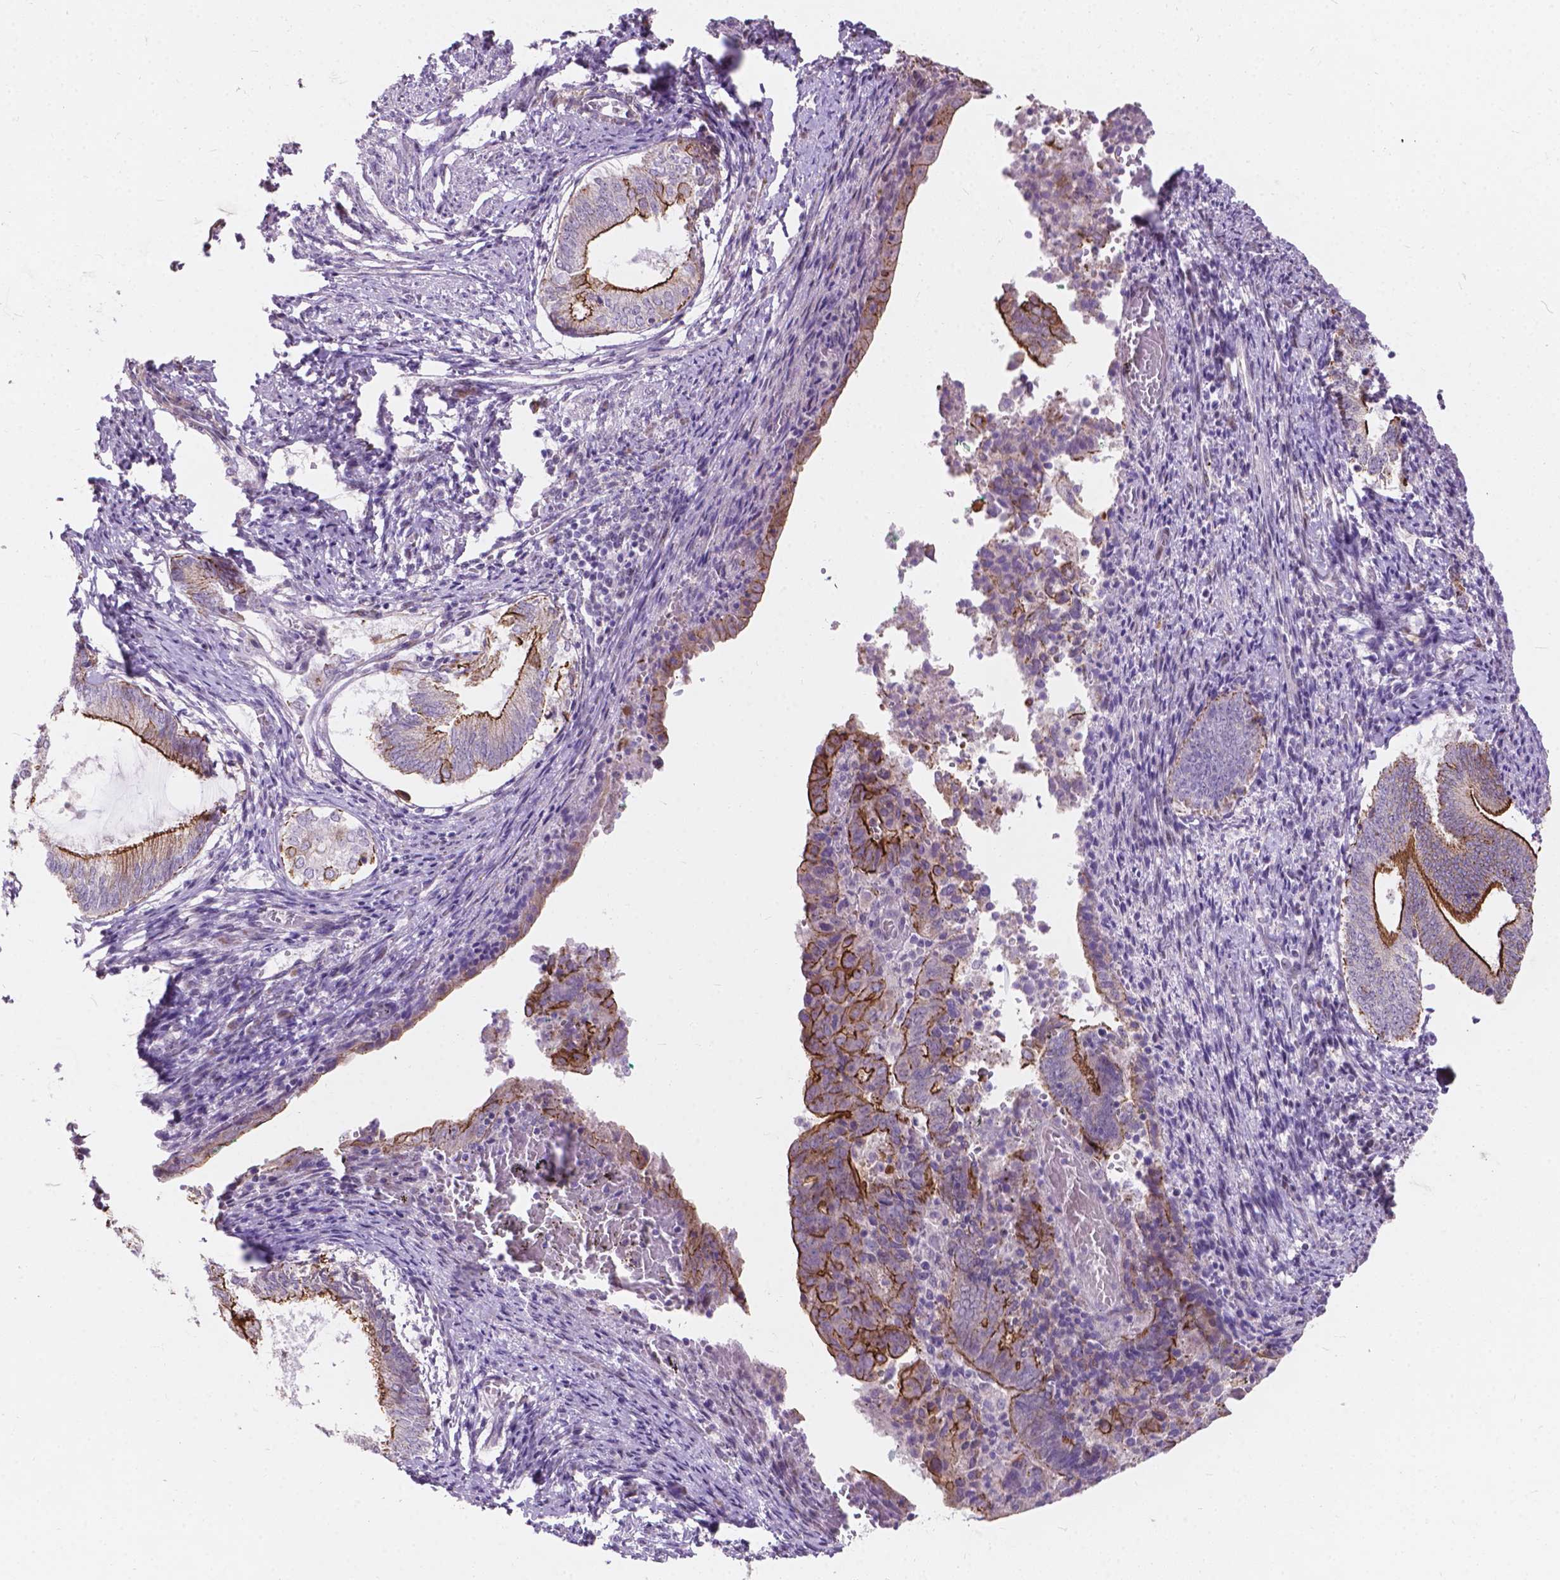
{"staining": {"intensity": "negative", "quantity": "none", "location": "none"}, "tissue": "endometrium", "cell_type": "Cells in endometrial stroma", "image_type": "normal", "snomed": [{"axis": "morphology", "description": "Normal tissue, NOS"}, {"axis": "topography", "description": "Endometrium"}], "caption": "An IHC image of normal endometrium is shown. There is no staining in cells in endometrial stroma of endometrium. (DAB immunohistochemistry (IHC) with hematoxylin counter stain).", "gene": "MYH14", "patient": {"sex": "female", "age": 50}}